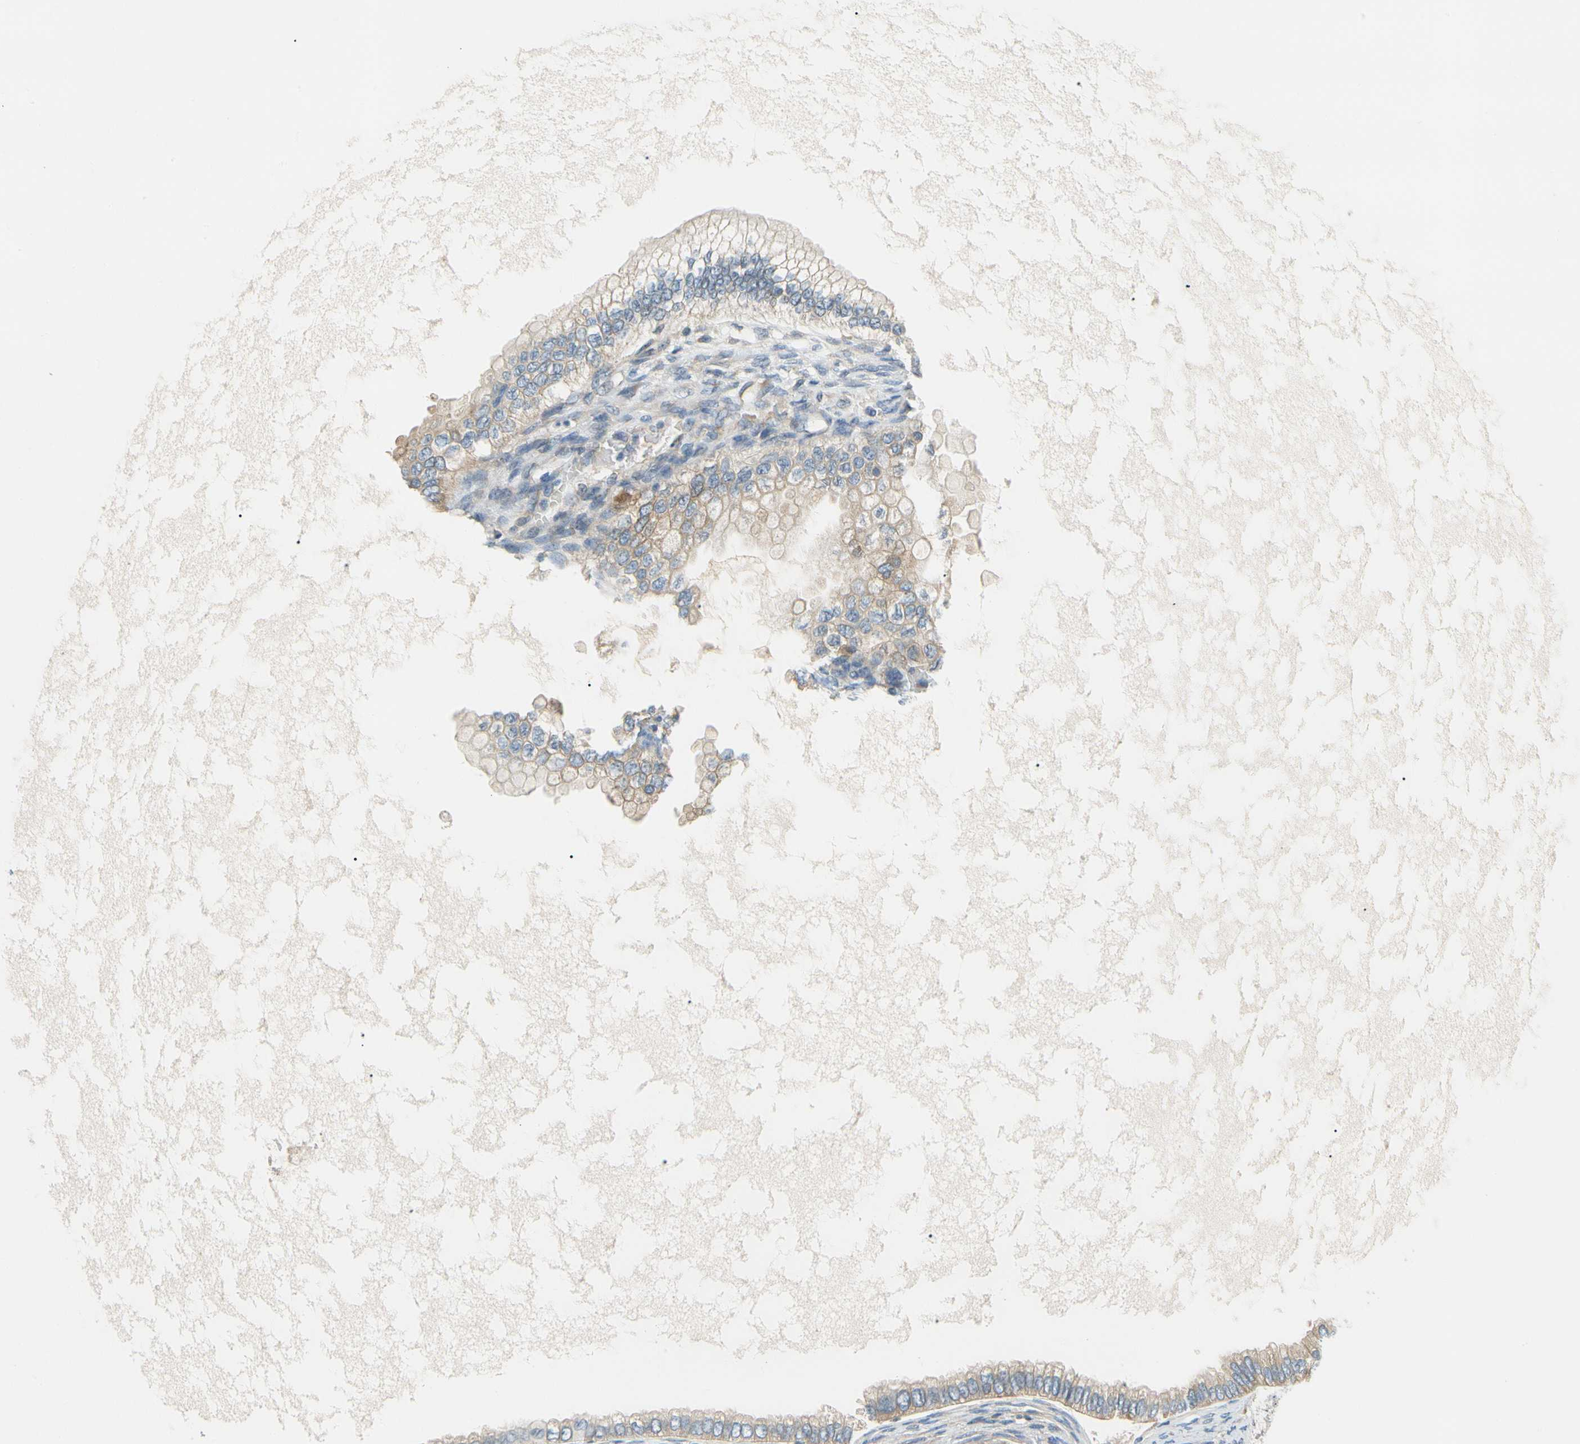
{"staining": {"intensity": "weak", "quantity": ">75%", "location": "cytoplasmic/membranous"}, "tissue": "ovarian cancer", "cell_type": "Tumor cells", "image_type": "cancer", "snomed": [{"axis": "morphology", "description": "Cystadenocarcinoma, mucinous, NOS"}, {"axis": "topography", "description": "Ovary"}], "caption": "This is an image of IHC staining of ovarian cancer, which shows weak expression in the cytoplasmic/membranous of tumor cells.", "gene": "LRRC47", "patient": {"sex": "female", "age": 80}}